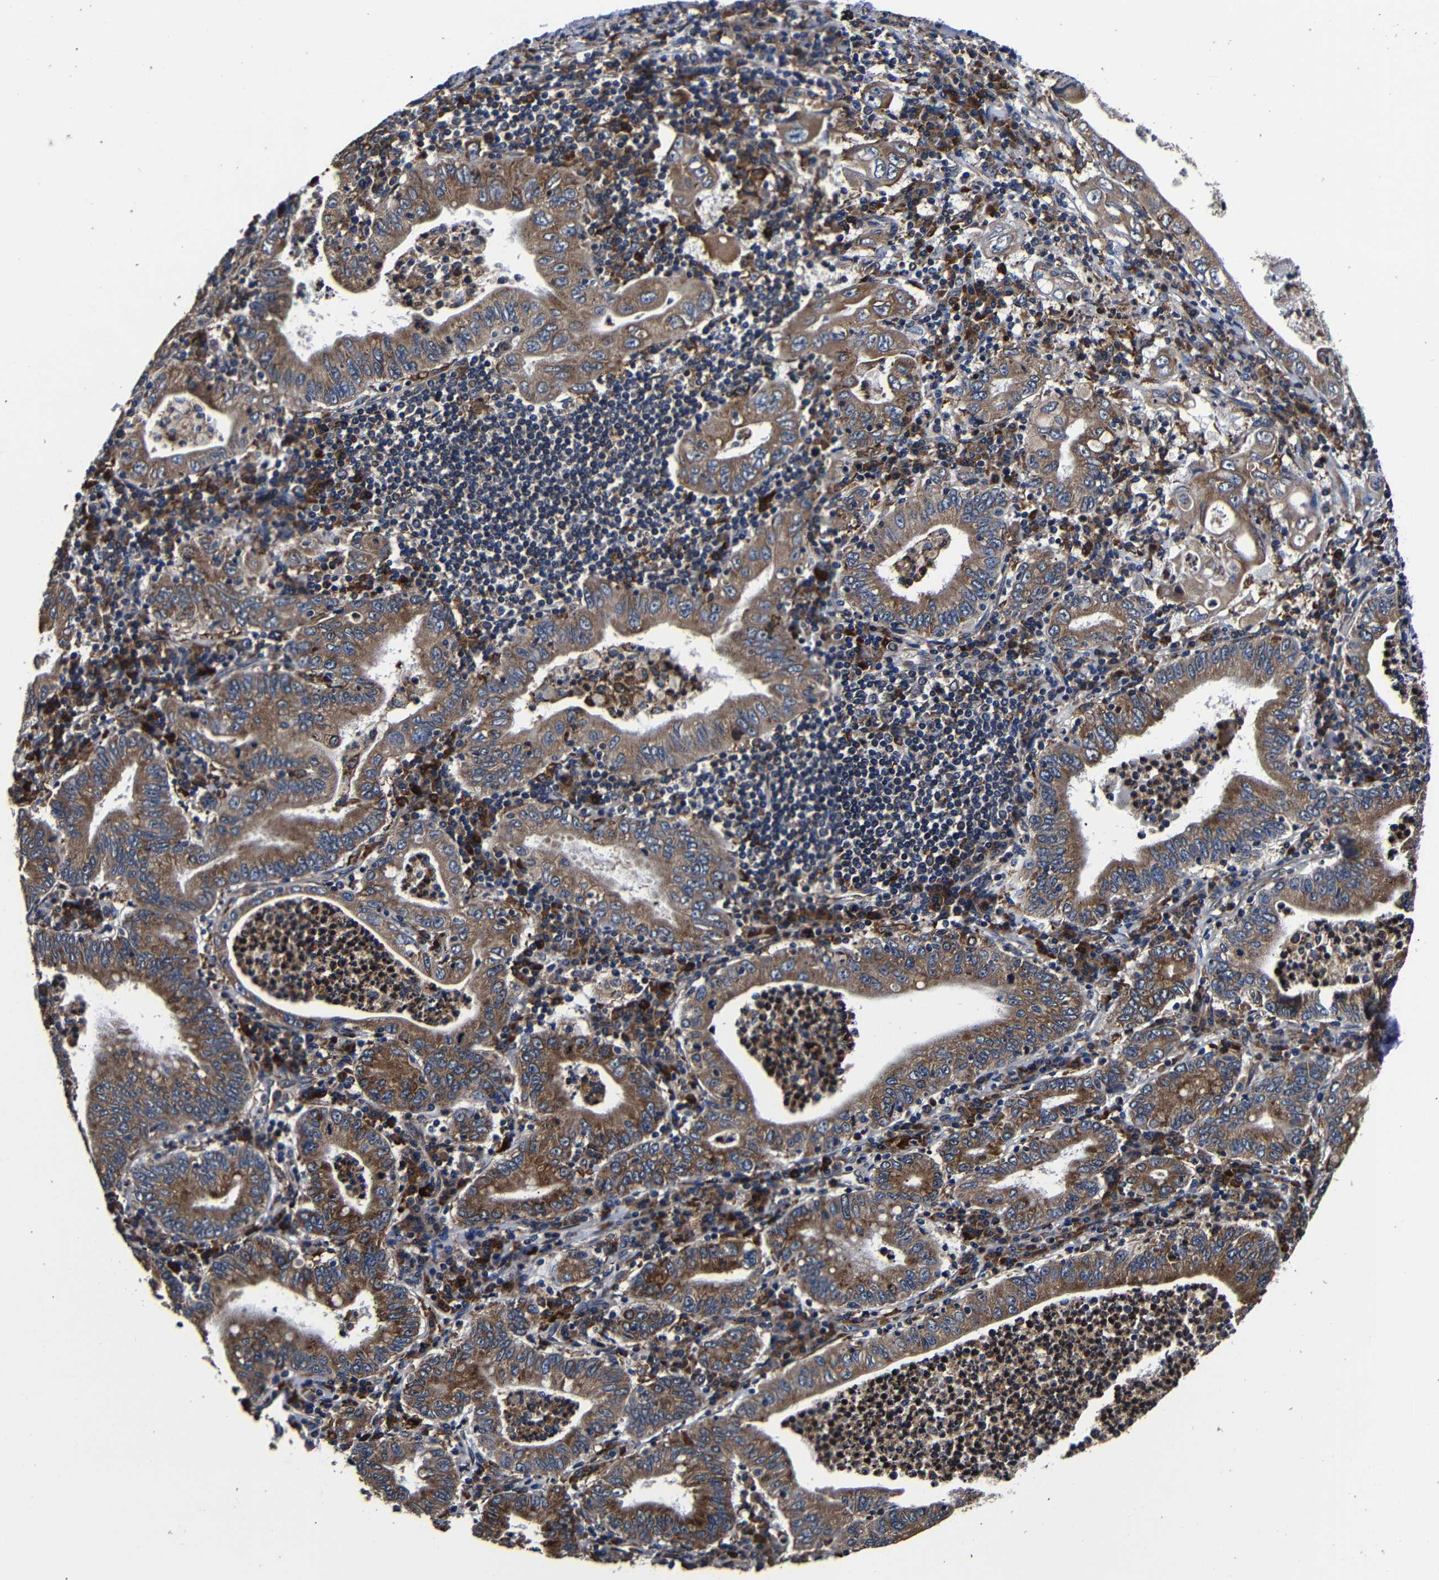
{"staining": {"intensity": "moderate", "quantity": ">75%", "location": "cytoplasmic/membranous"}, "tissue": "stomach cancer", "cell_type": "Tumor cells", "image_type": "cancer", "snomed": [{"axis": "morphology", "description": "Normal tissue, NOS"}, {"axis": "morphology", "description": "Adenocarcinoma, NOS"}, {"axis": "topography", "description": "Esophagus"}, {"axis": "topography", "description": "Stomach, upper"}, {"axis": "topography", "description": "Peripheral nerve tissue"}], "caption": "A histopathology image of human stomach adenocarcinoma stained for a protein displays moderate cytoplasmic/membranous brown staining in tumor cells.", "gene": "SCN9A", "patient": {"sex": "male", "age": 62}}